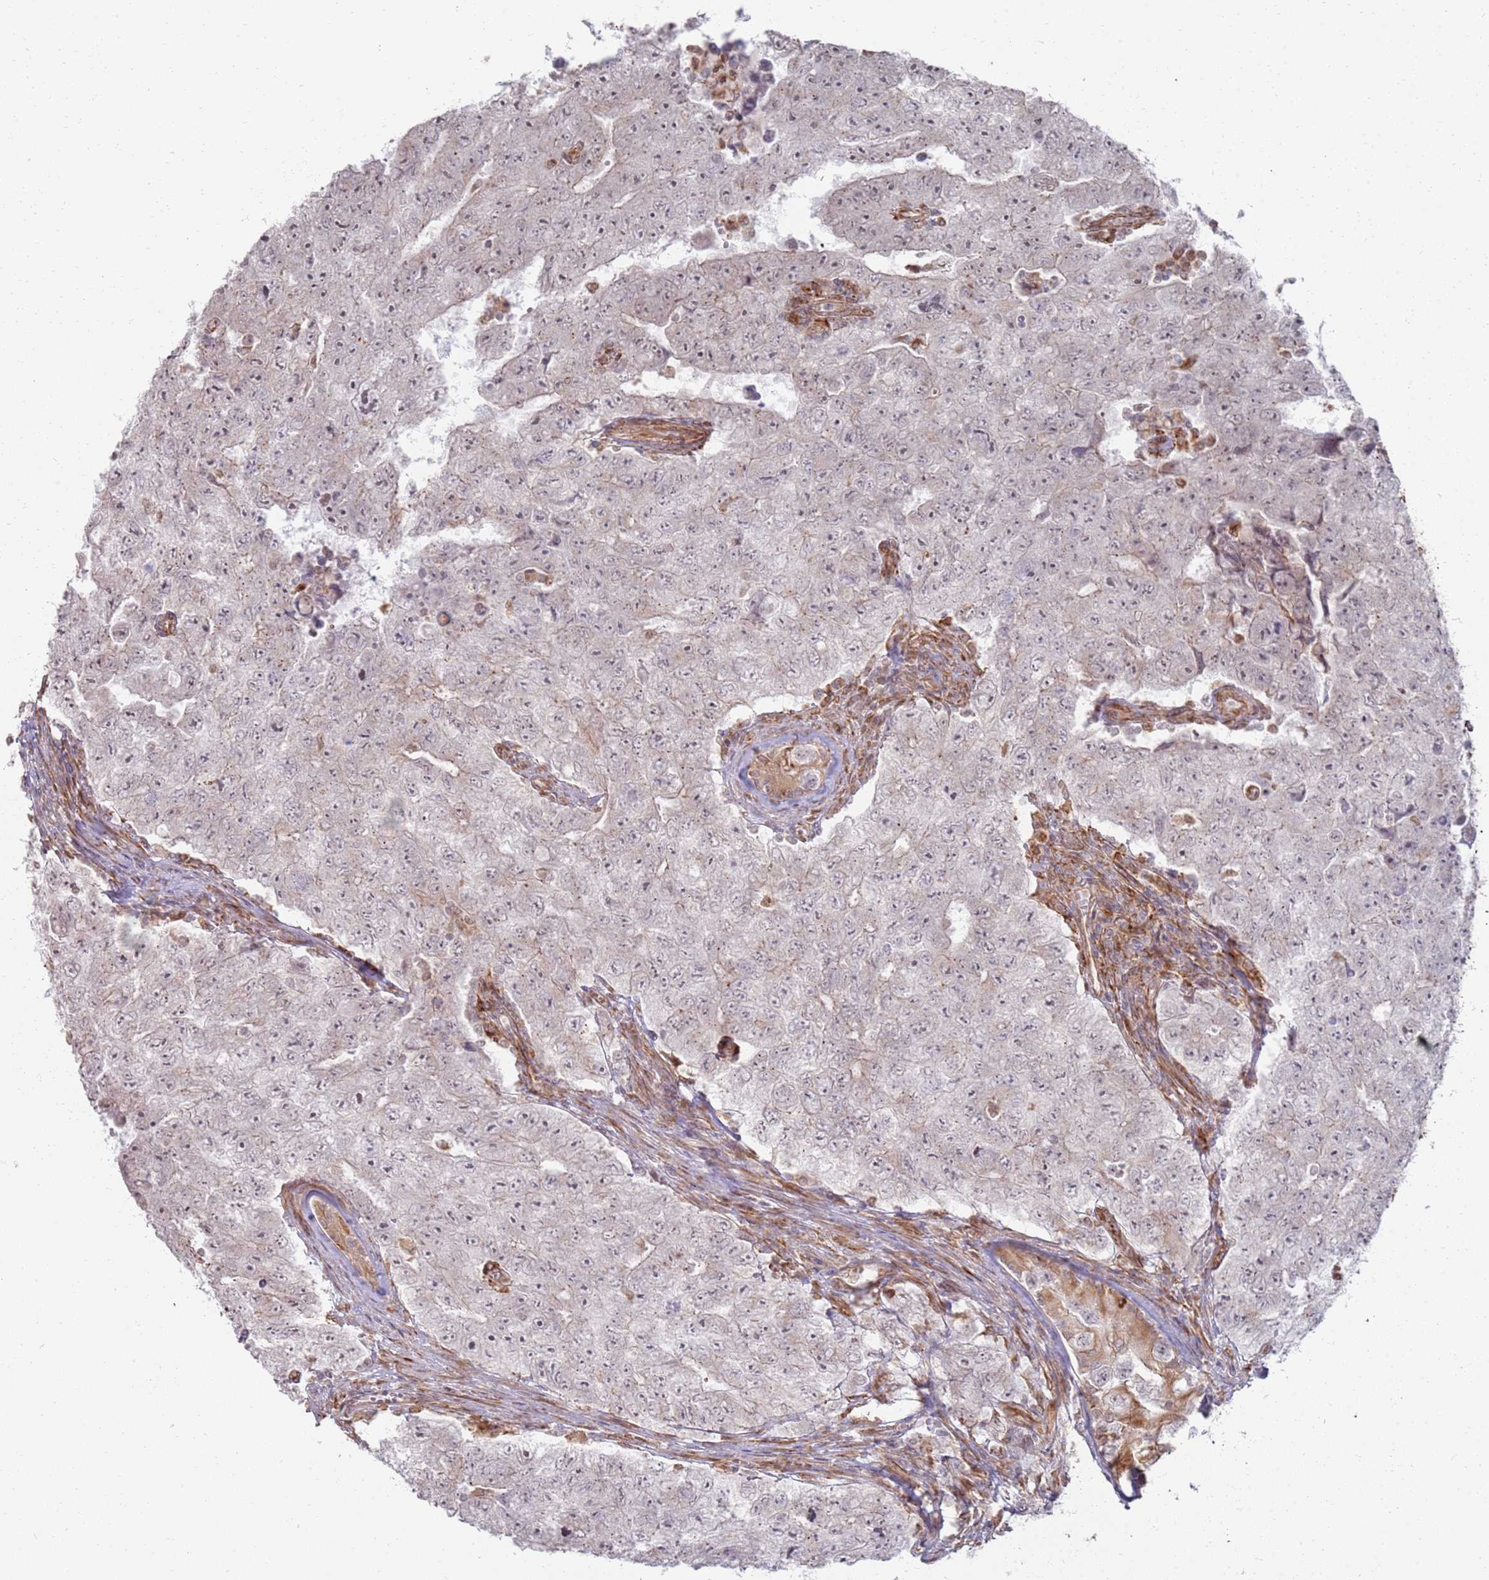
{"staining": {"intensity": "weak", "quantity": "<25%", "location": "nuclear"}, "tissue": "testis cancer", "cell_type": "Tumor cells", "image_type": "cancer", "snomed": [{"axis": "morphology", "description": "Carcinoma, Embryonal, NOS"}, {"axis": "topography", "description": "Testis"}], "caption": "Histopathology image shows no significant protein positivity in tumor cells of embryonal carcinoma (testis).", "gene": "PHF21A", "patient": {"sex": "male", "age": 17}}